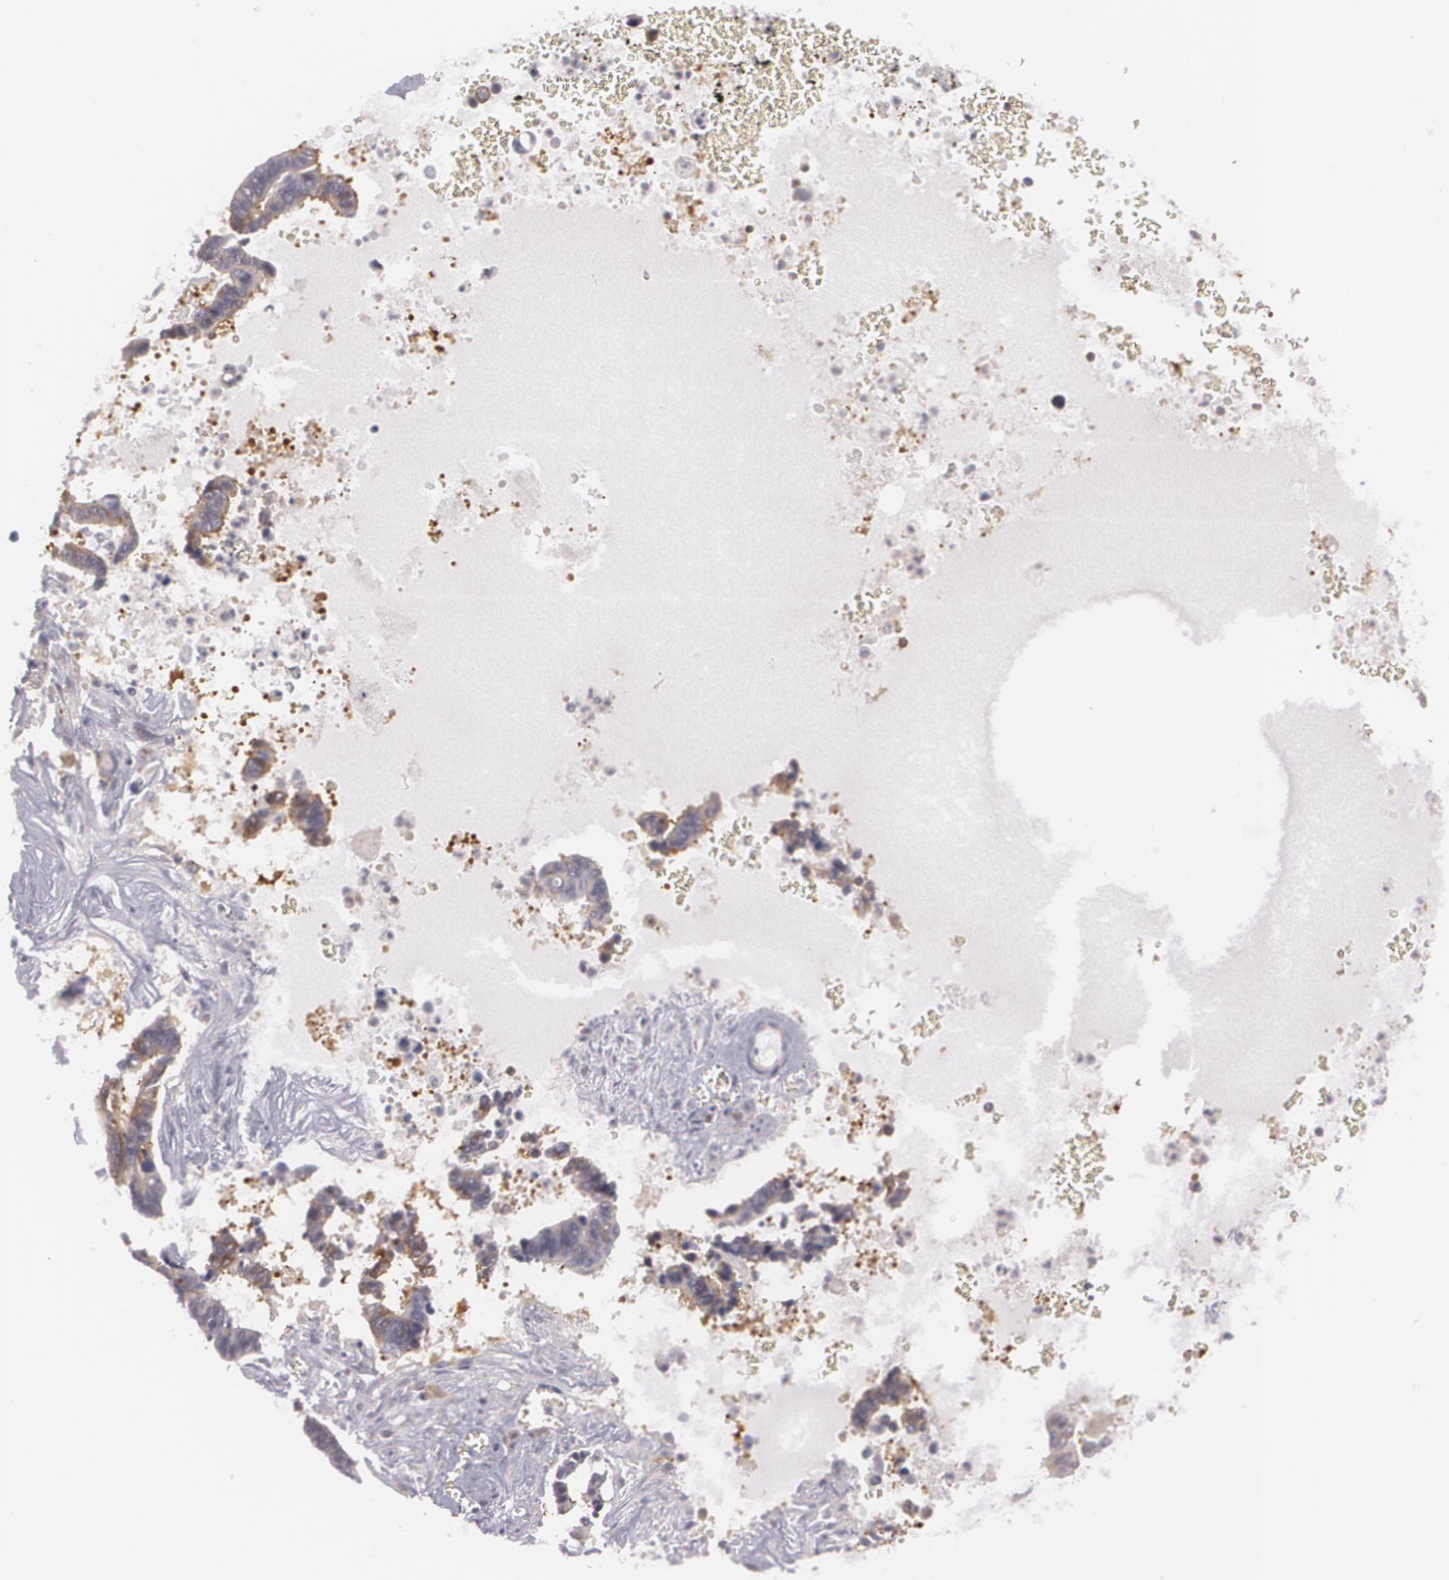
{"staining": {"intensity": "weak", "quantity": "25%-75%", "location": "cytoplasmic/membranous"}, "tissue": "pancreatic cancer", "cell_type": "Tumor cells", "image_type": "cancer", "snomed": [{"axis": "morphology", "description": "Adenocarcinoma, NOS"}, {"axis": "topography", "description": "Pancreas"}], "caption": "Immunohistochemistry (IHC) (DAB (3,3'-diaminobenzidine)) staining of human pancreatic cancer exhibits weak cytoplasmic/membranous protein staining in about 25%-75% of tumor cells. (IHC, brightfield microscopy, high magnification).", "gene": "BIN1", "patient": {"sex": "female", "age": 70}}